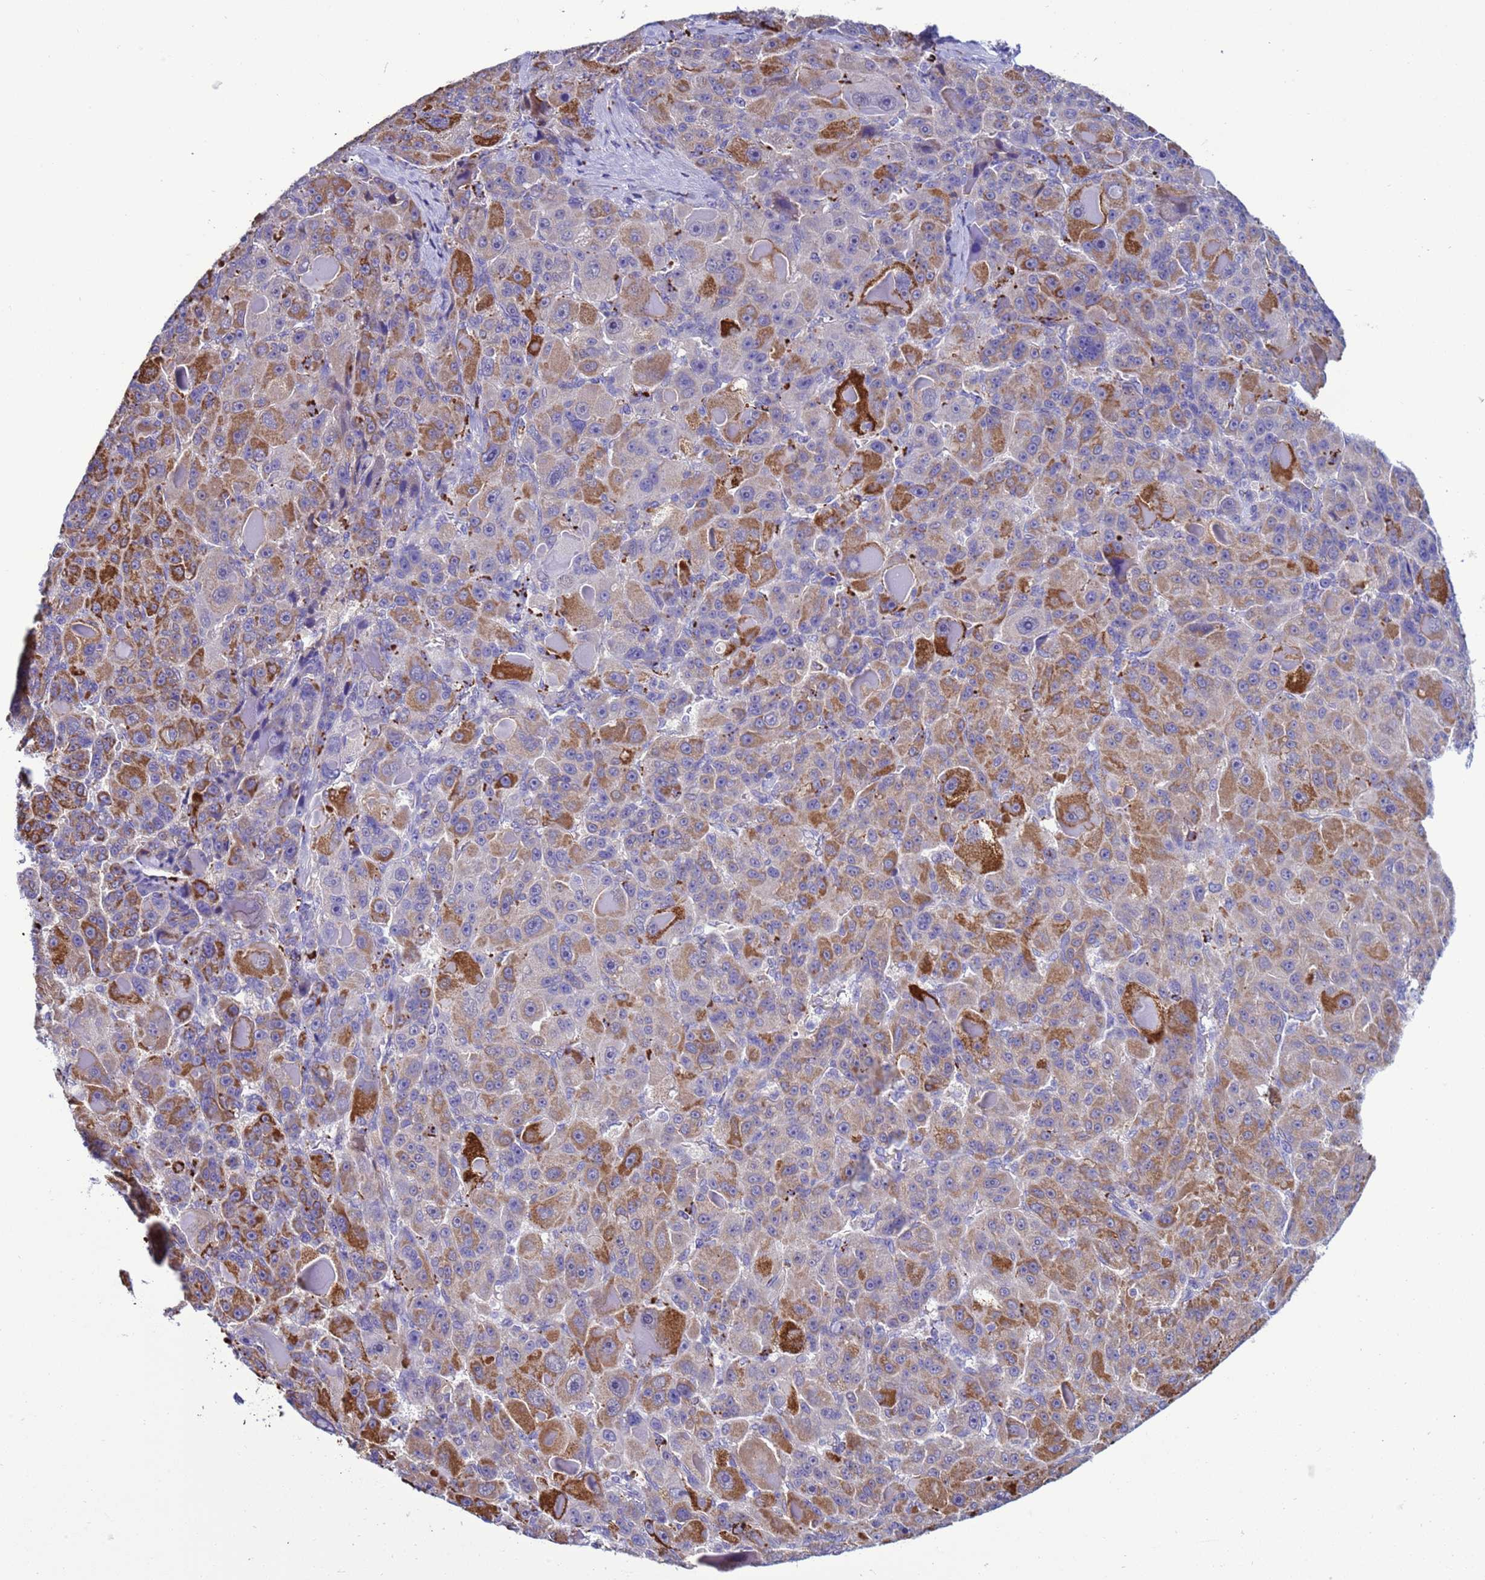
{"staining": {"intensity": "strong", "quantity": "25%-75%", "location": "cytoplasmic/membranous"}, "tissue": "liver cancer", "cell_type": "Tumor cells", "image_type": "cancer", "snomed": [{"axis": "morphology", "description": "Carcinoma, Hepatocellular, NOS"}, {"axis": "topography", "description": "Liver"}], "caption": "The micrograph exhibits a brown stain indicating the presence of a protein in the cytoplasmic/membranous of tumor cells in liver cancer (hepatocellular carcinoma).", "gene": "NAT2", "patient": {"sex": "male", "age": 76}}